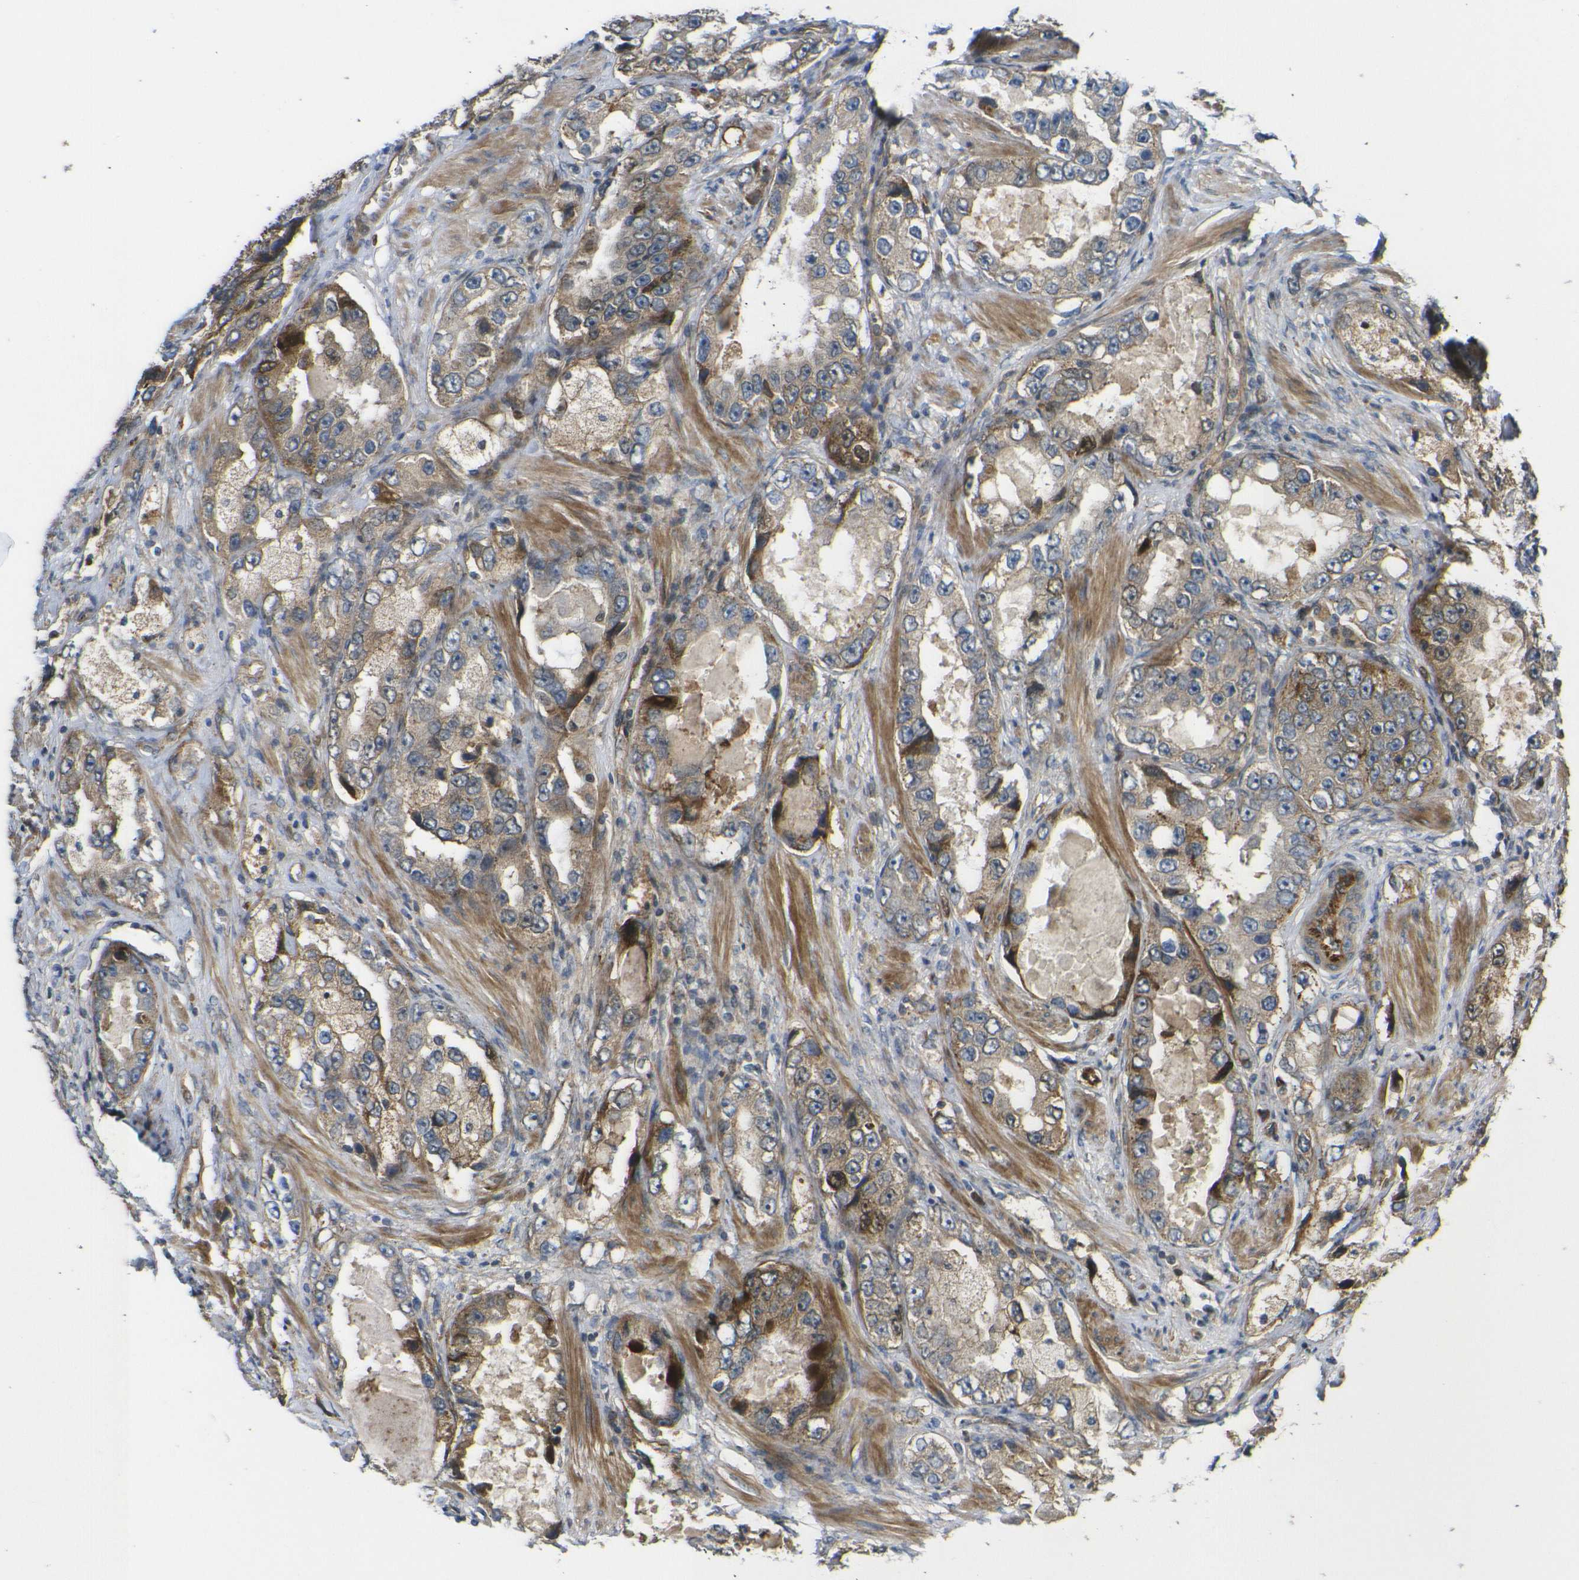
{"staining": {"intensity": "moderate", "quantity": ">75%", "location": "cytoplasmic/membranous"}, "tissue": "prostate cancer", "cell_type": "Tumor cells", "image_type": "cancer", "snomed": [{"axis": "morphology", "description": "Adenocarcinoma, High grade"}, {"axis": "topography", "description": "Prostate"}], "caption": "This is a histology image of IHC staining of prostate high-grade adenocarcinoma, which shows moderate positivity in the cytoplasmic/membranous of tumor cells.", "gene": "ECE1", "patient": {"sex": "male", "age": 63}}